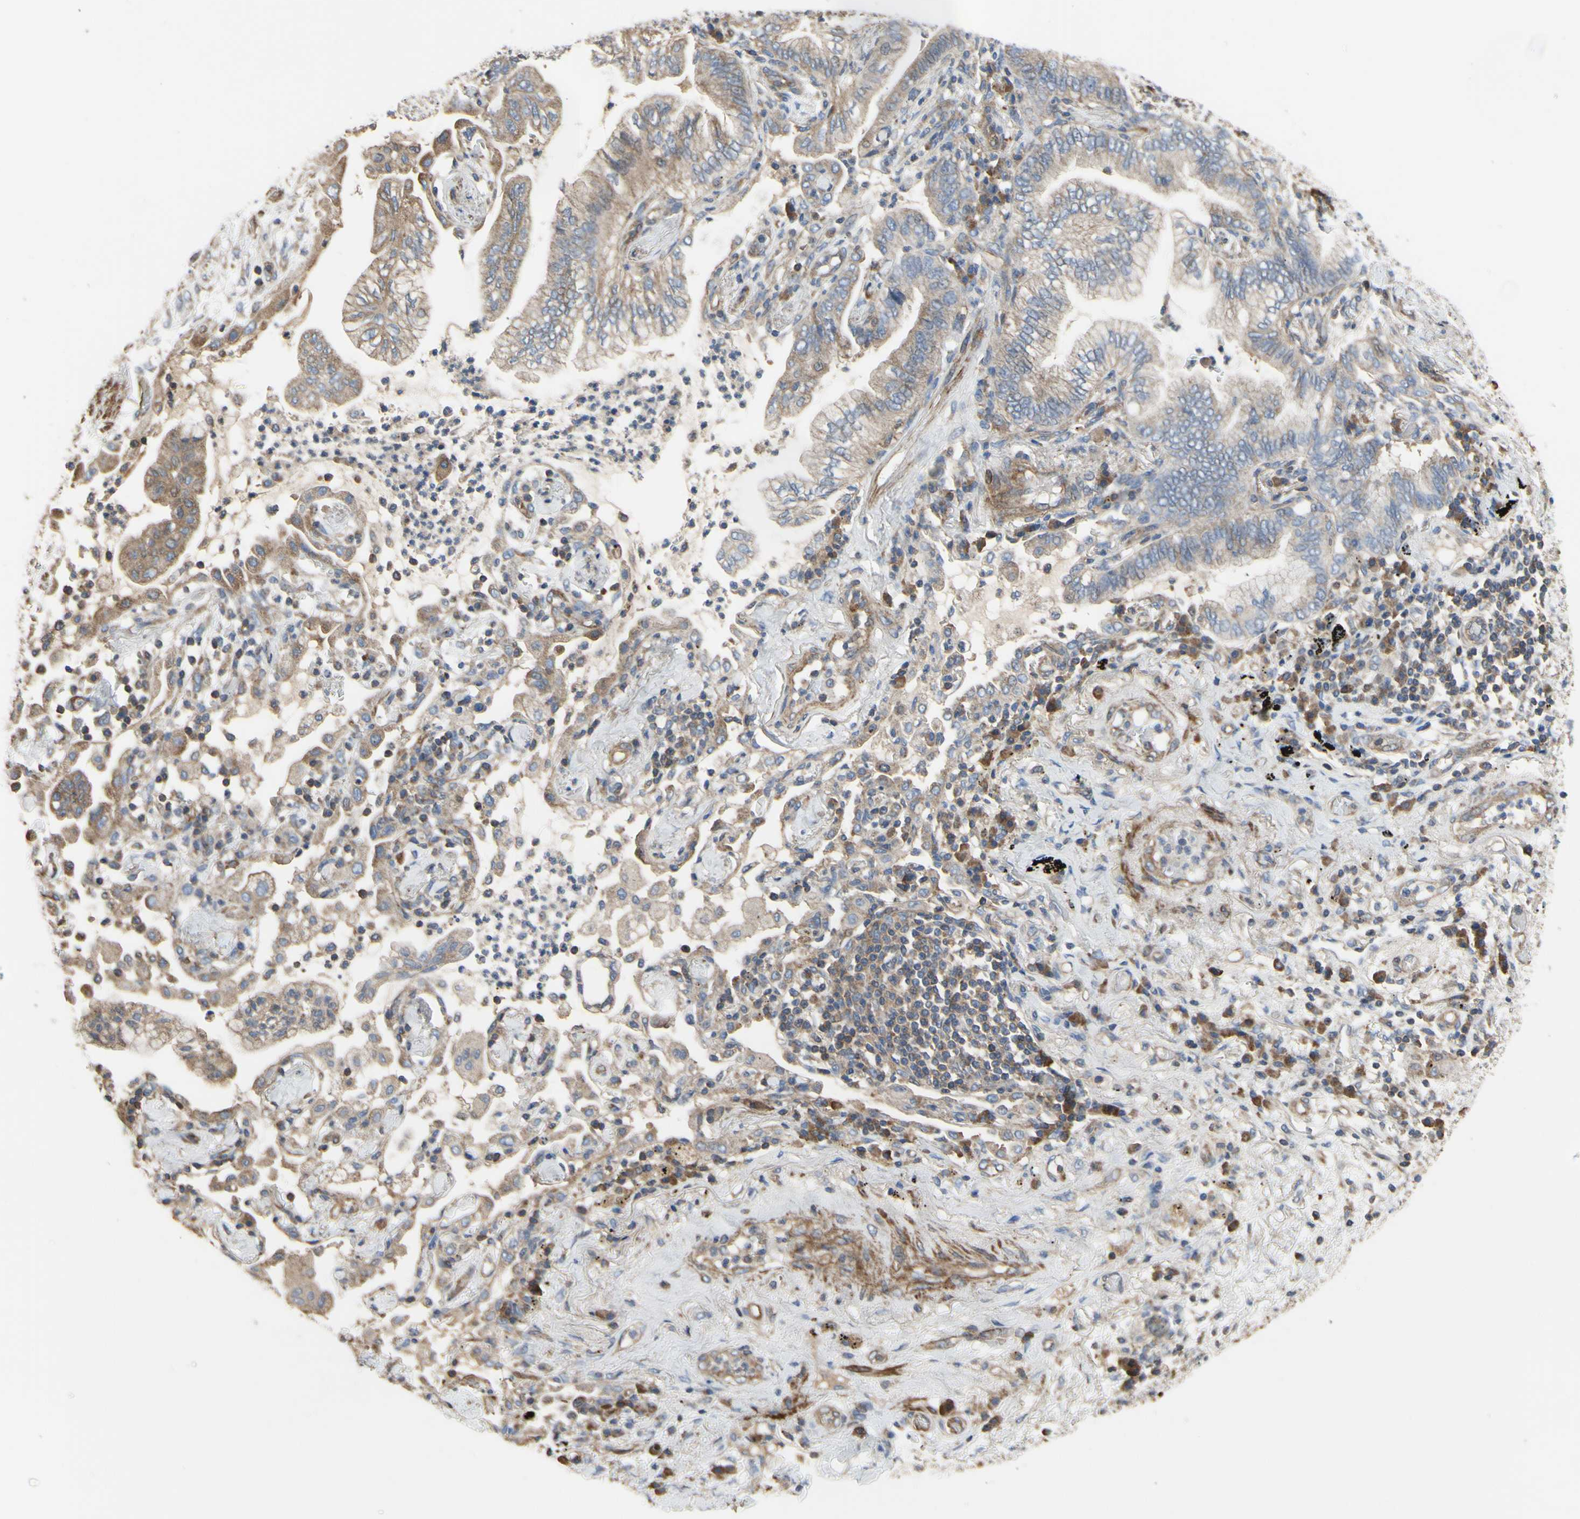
{"staining": {"intensity": "moderate", "quantity": ">75%", "location": "cytoplasmic/membranous"}, "tissue": "lung cancer", "cell_type": "Tumor cells", "image_type": "cancer", "snomed": [{"axis": "morphology", "description": "Normal tissue, NOS"}, {"axis": "morphology", "description": "Adenocarcinoma, NOS"}, {"axis": "topography", "description": "Bronchus"}, {"axis": "topography", "description": "Lung"}], "caption": "Immunohistochemical staining of human lung cancer displays moderate cytoplasmic/membranous protein expression in about >75% of tumor cells. Nuclei are stained in blue.", "gene": "BECN1", "patient": {"sex": "female", "age": 70}}